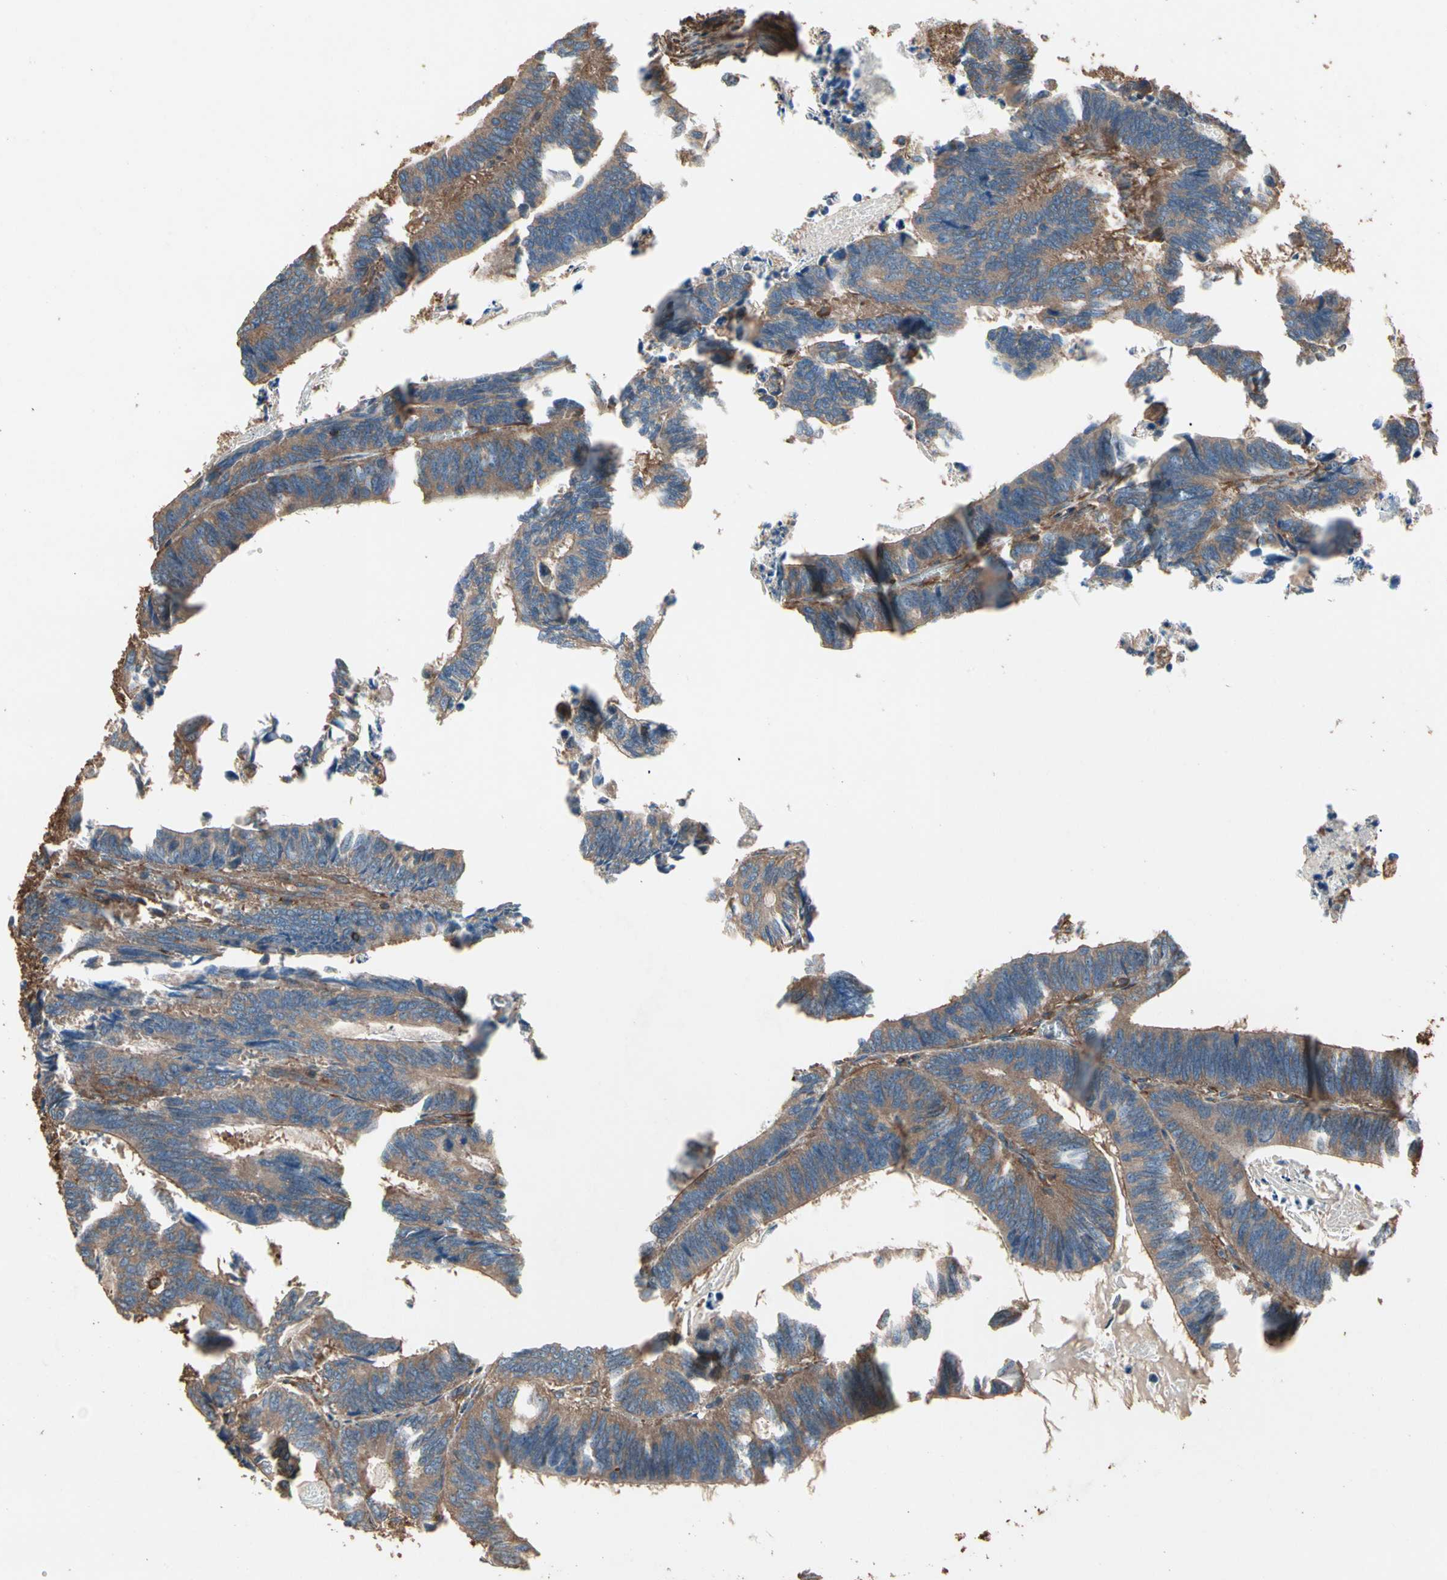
{"staining": {"intensity": "moderate", "quantity": ">75%", "location": "cytoplasmic/membranous"}, "tissue": "colorectal cancer", "cell_type": "Tumor cells", "image_type": "cancer", "snomed": [{"axis": "morphology", "description": "Adenocarcinoma, NOS"}, {"axis": "topography", "description": "Colon"}], "caption": "Moderate cytoplasmic/membranous expression for a protein is present in approximately >75% of tumor cells of colorectal cancer using IHC.", "gene": "AGBL2", "patient": {"sex": "male", "age": 72}}